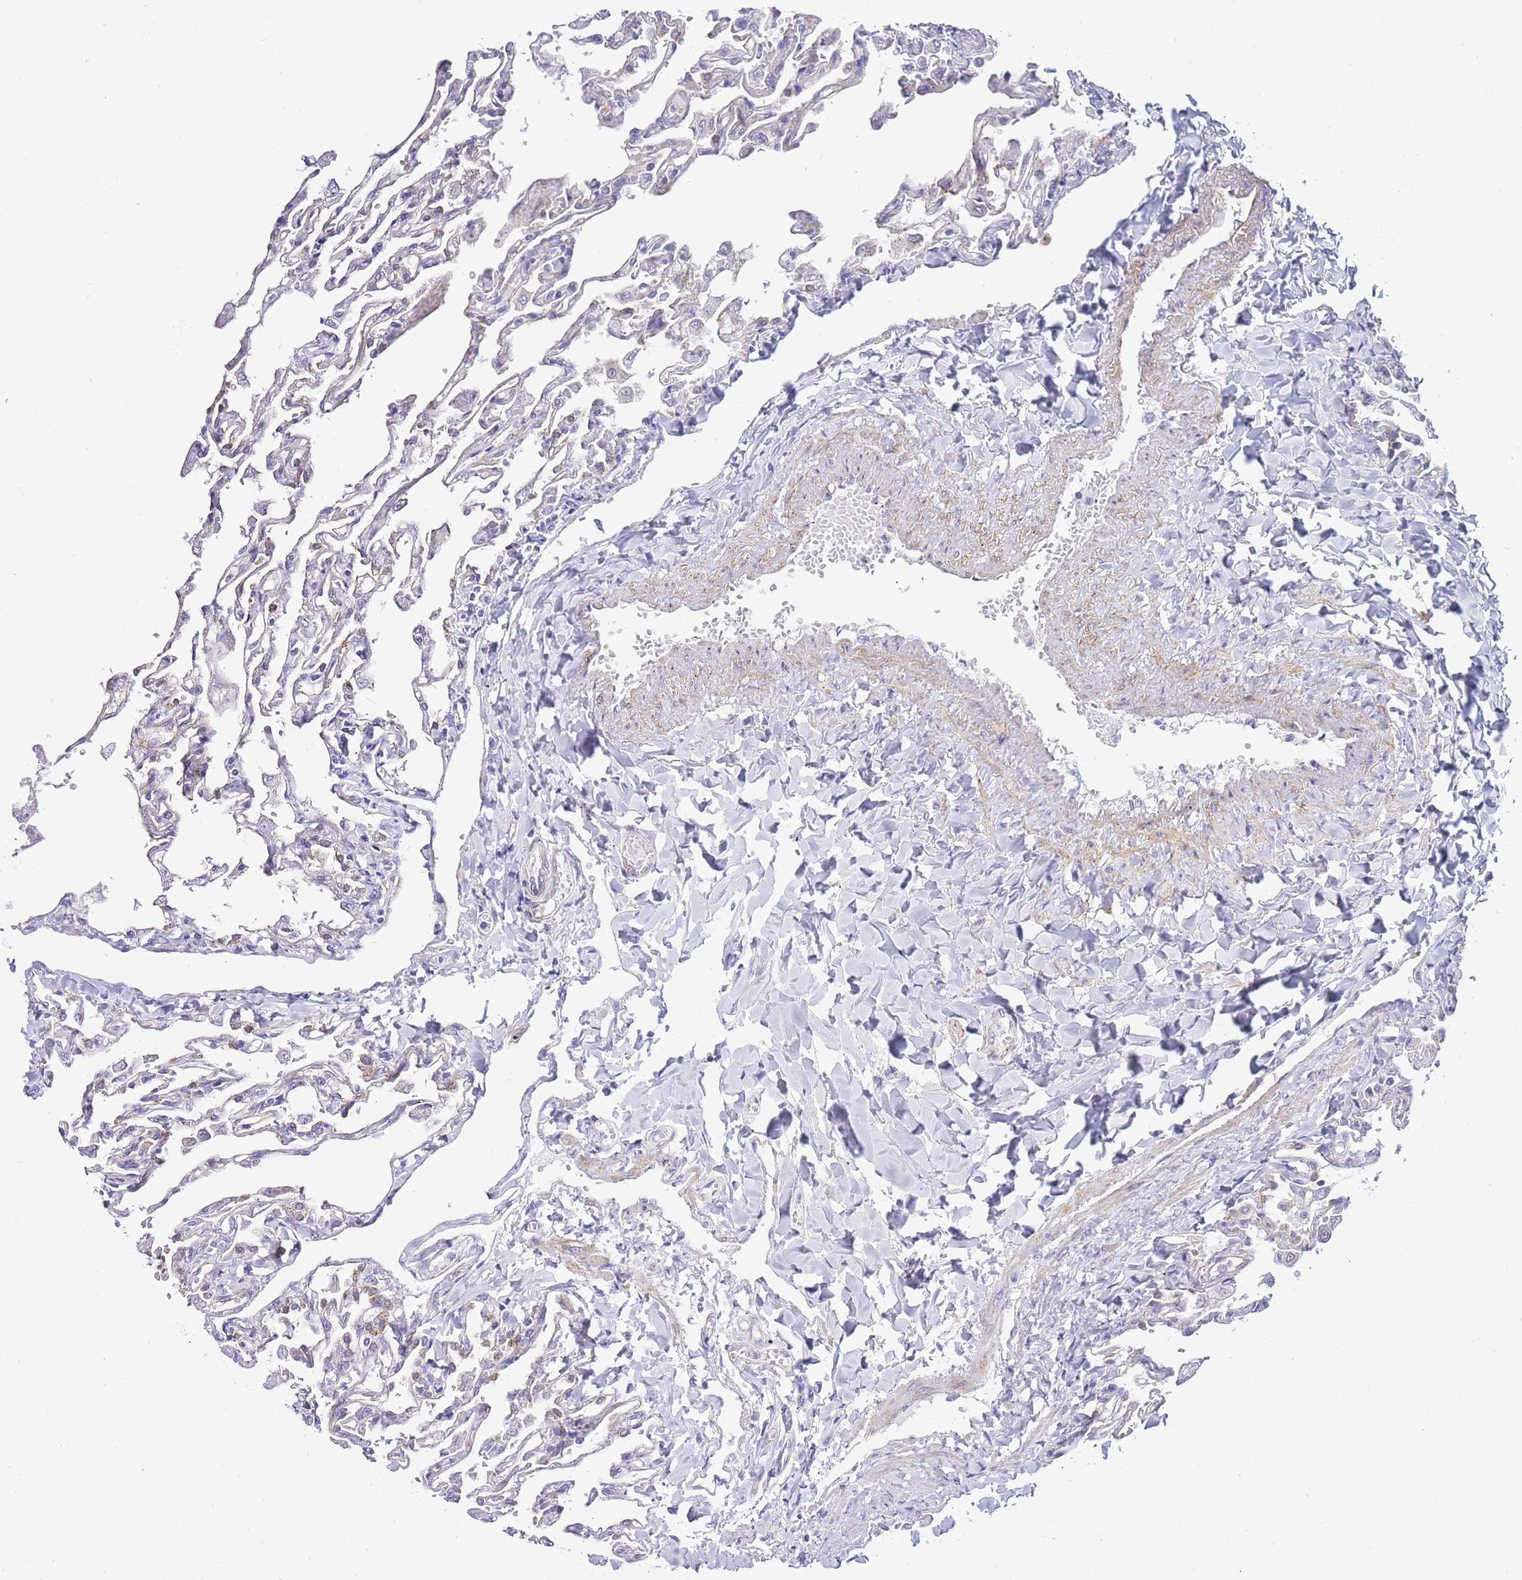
{"staining": {"intensity": "moderate", "quantity": "<25%", "location": "cytoplasmic/membranous"}, "tissue": "lung", "cell_type": "Alveolar cells", "image_type": "normal", "snomed": [{"axis": "morphology", "description": "Normal tissue, NOS"}, {"axis": "topography", "description": "Lung"}], "caption": "Immunohistochemistry (IHC) image of normal human lung stained for a protein (brown), which exhibits low levels of moderate cytoplasmic/membranous positivity in approximately <25% of alveolar cells.", "gene": "PDCD7", "patient": {"sex": "male", "age": 21}}